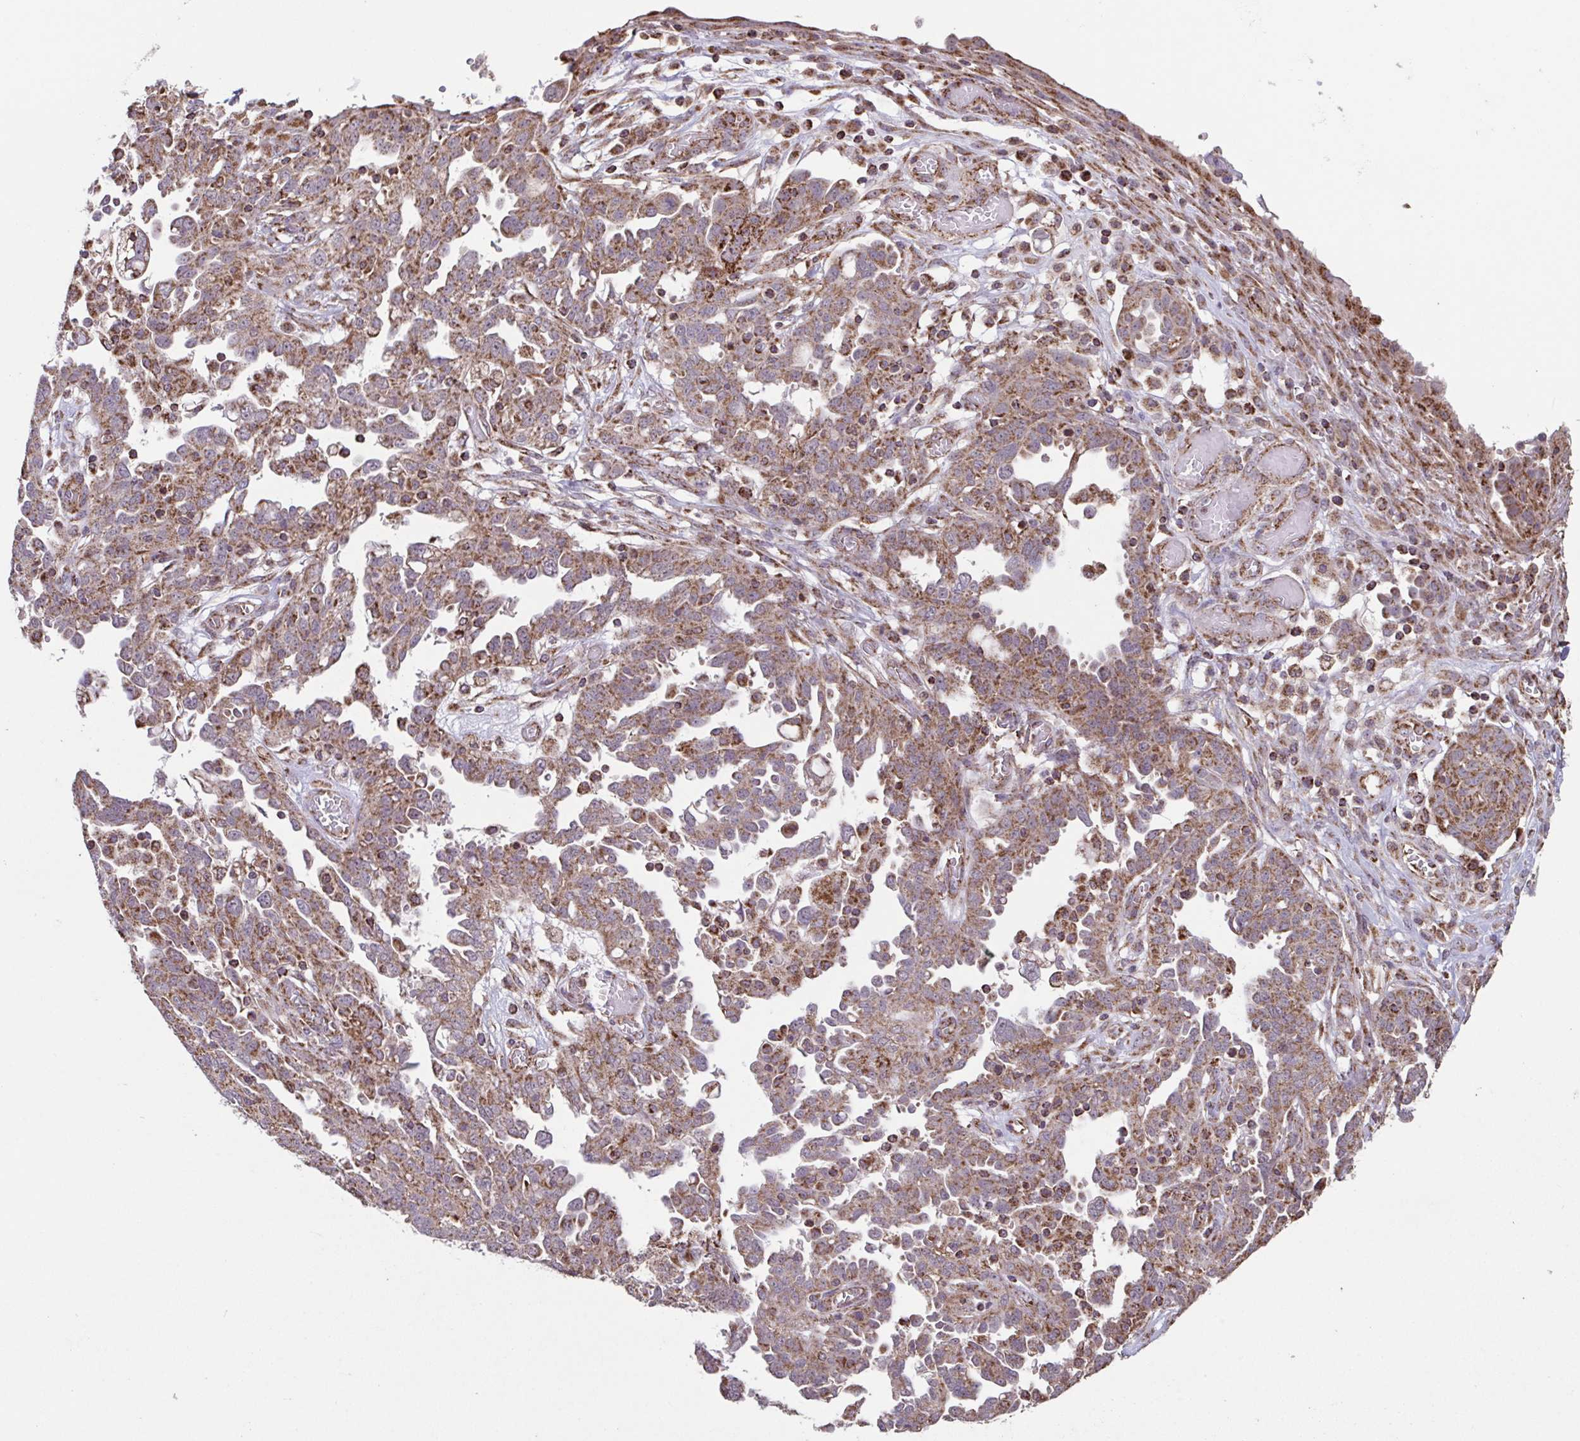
{"staining": {"intensity": "moderate", "quantity": ">75%", "location": "cytoplasmic/membranous"}, "tissue": "ovarian cancer", "cell_type": "Tumor cells", "image_type": "cancer", "snomed": [{"axis": "morphology", "description": "Cystadenocarcinoma, serous, NOS"}, {"axis": "topography", "description": "Ovary"}], "caption": "This is an image of IHC staining of ovarian cancer, which shows moderate expression in the cytoplasmic/membranous of tumor cells.", "gene": "DIP2B", "patient": {"sex": "female", "age": 67}}